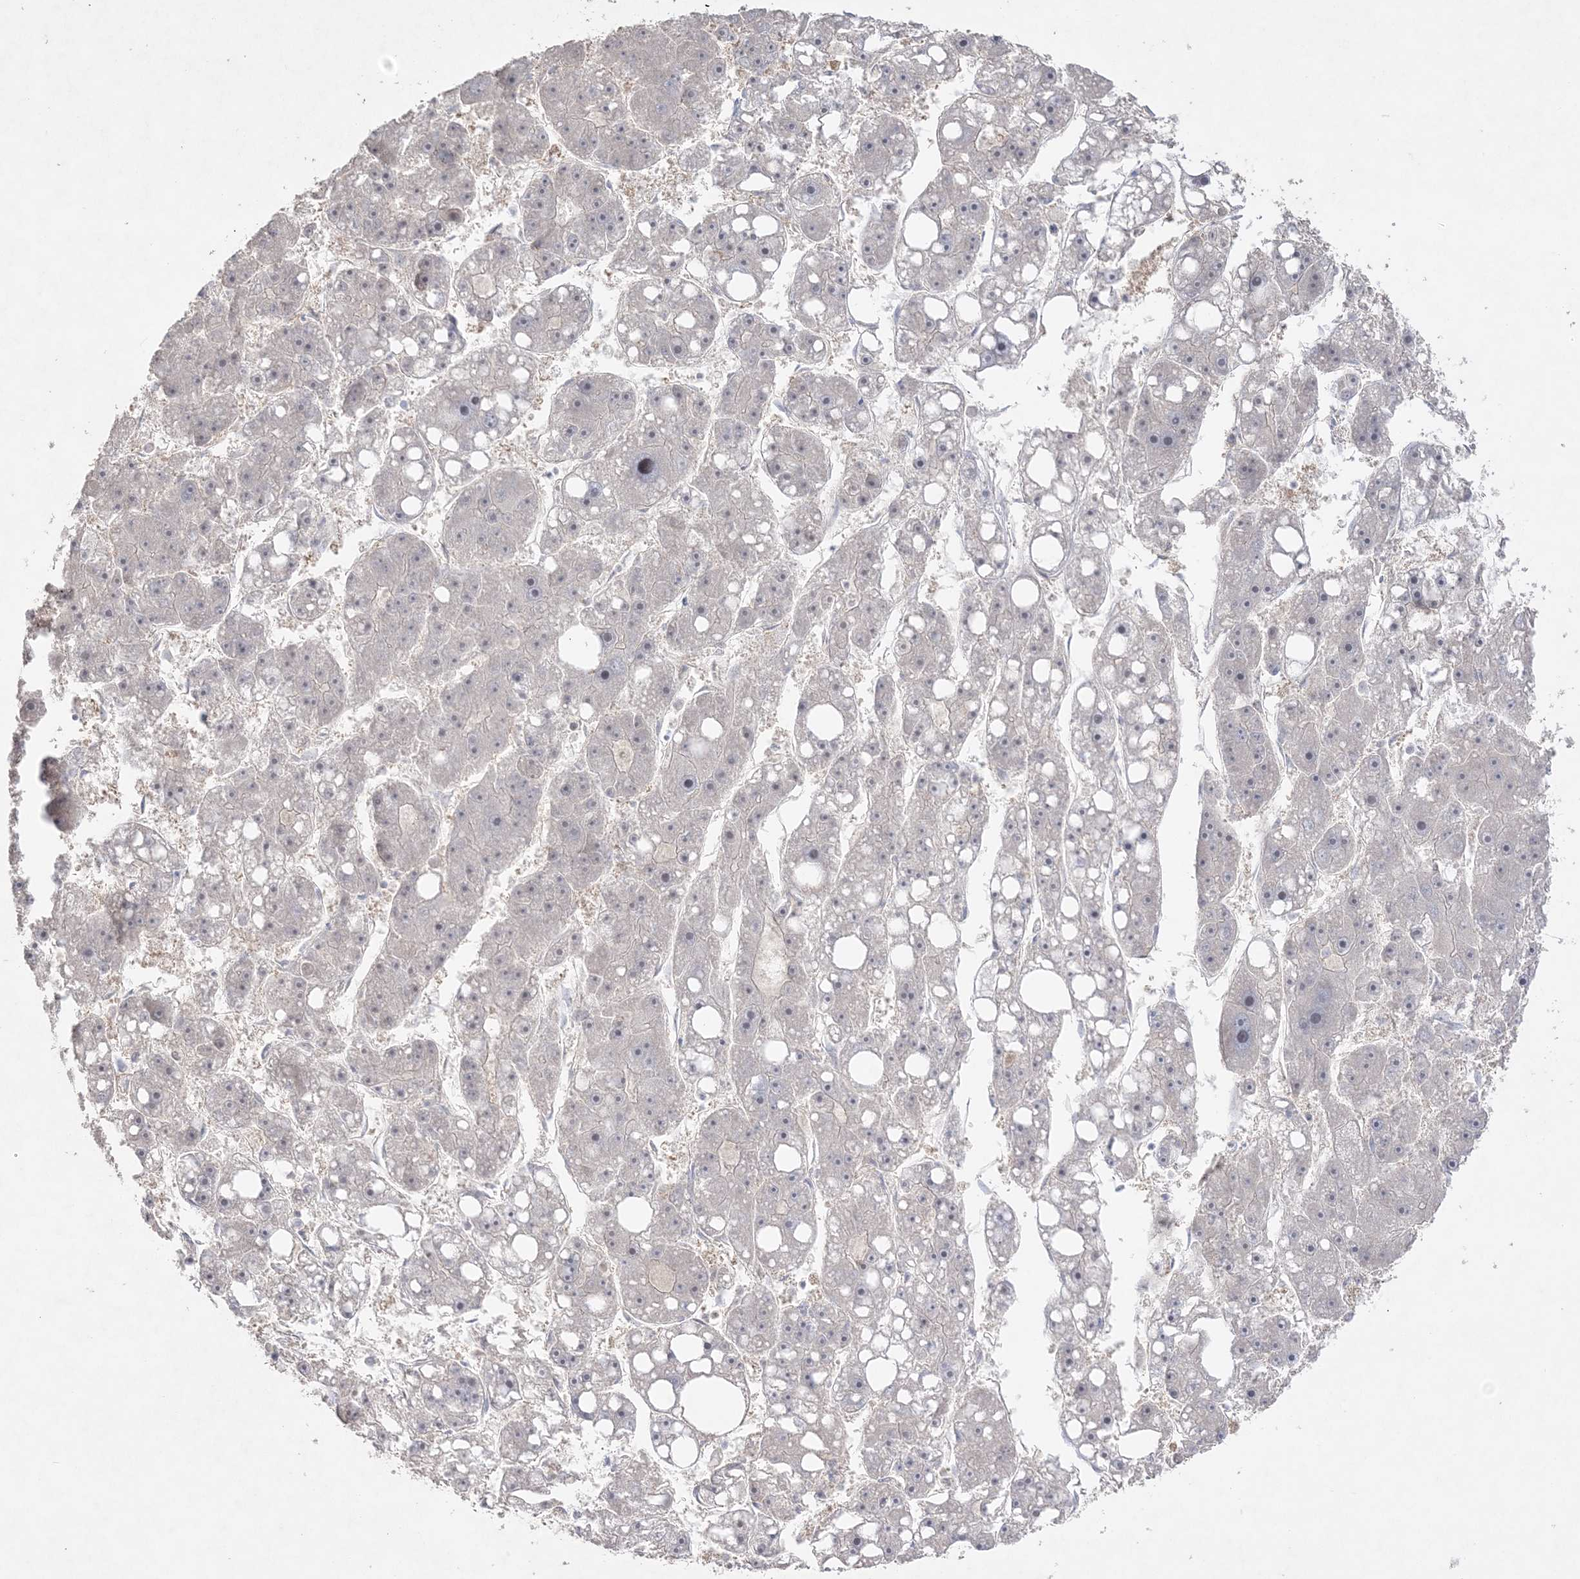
{"staining": {"intensity": "negative", "quantity": "none", "location": "none"}, "tissue": "liver cancer", "cell_type": "Tumor cells", "image_type": "cancer", "snomed": [{"axis": "morphology", "description": "Carcinoma, Hepatocellular, NOS"}, {"axis": "topography", "description": "Liver"}], "caption": "Immunohistochemistry (IHC) of liver hepatocellular carcinoma reveals no positivity in tumor cells.", "gene": "SH3BP4", "patient": {"sex": "female", "age": 61}}